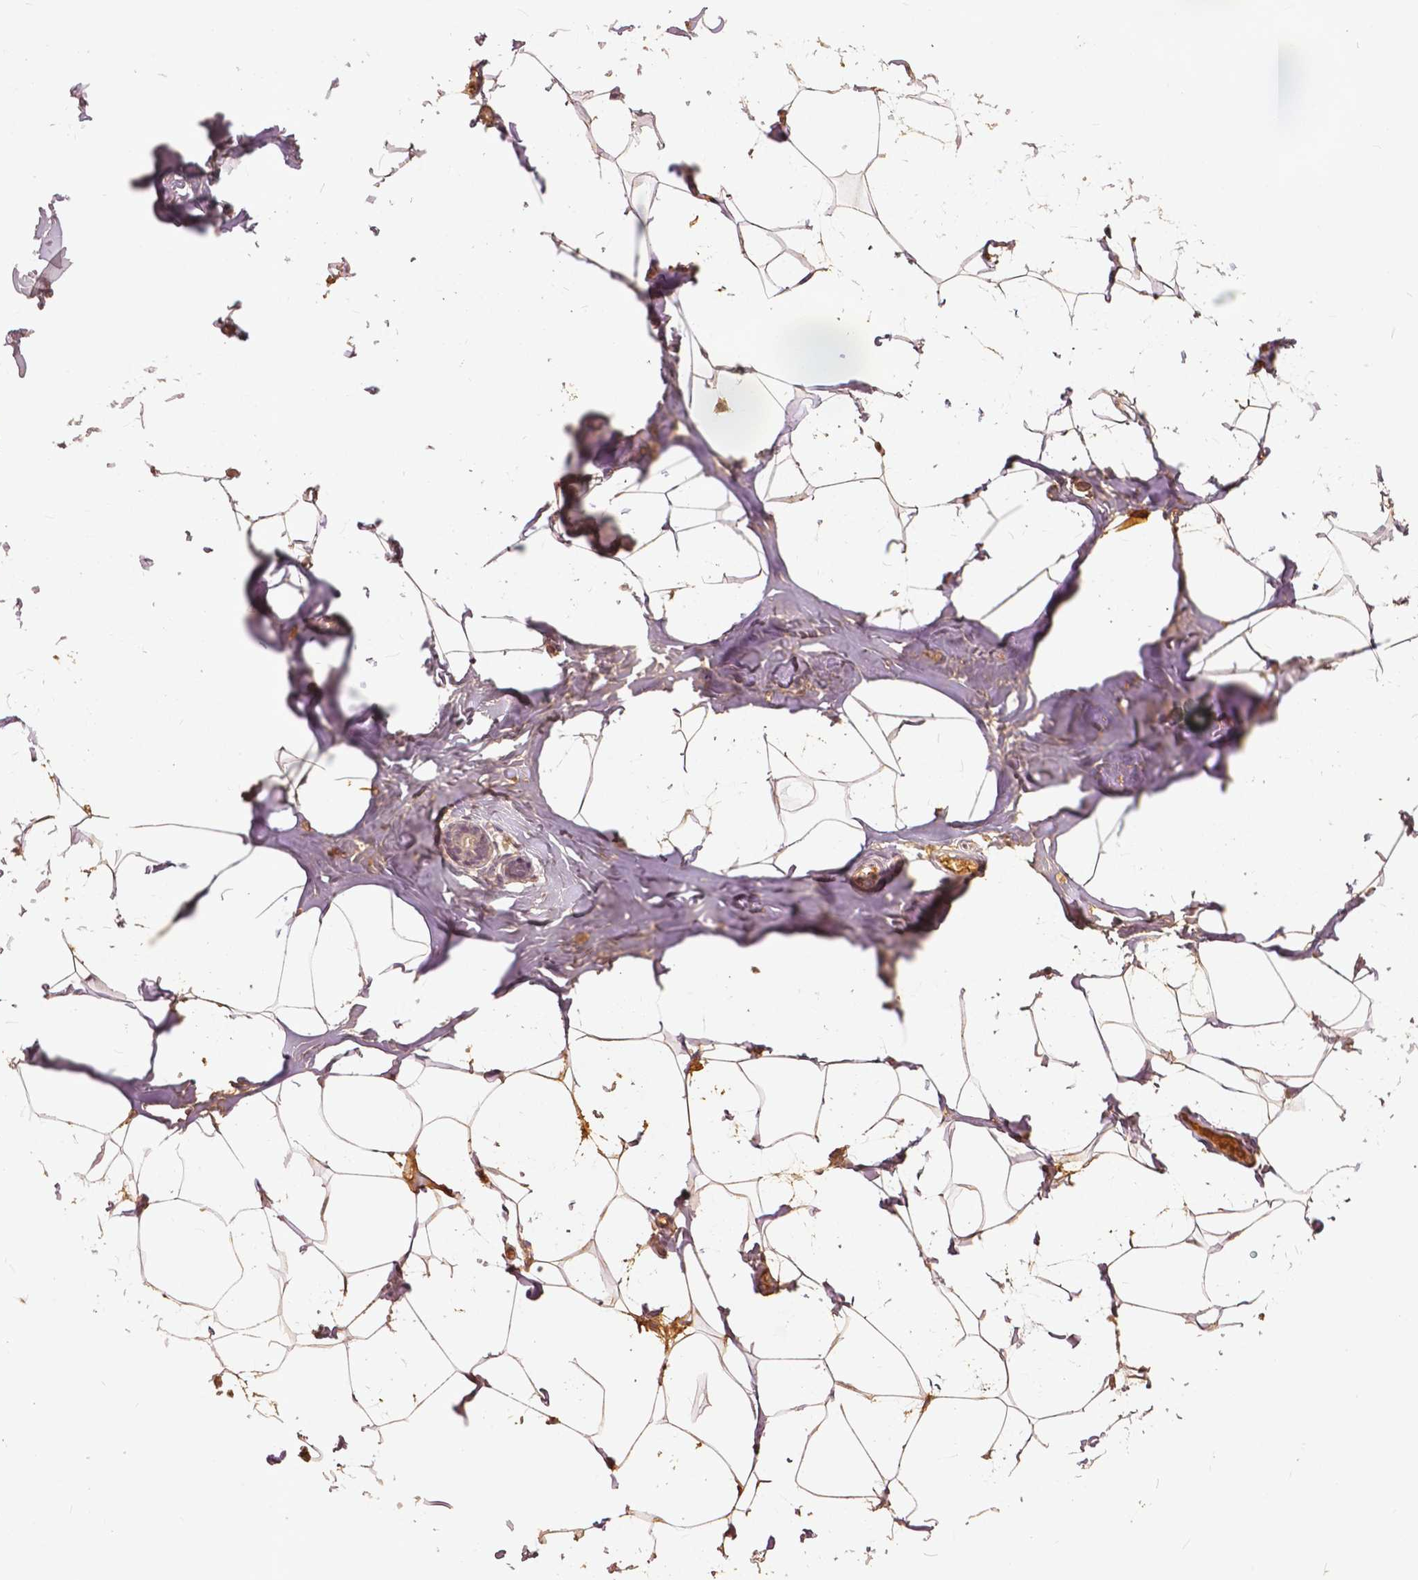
{"staining": {"intensity": "weak", "quantity": ">75%", "location": "cytoplasmic/membranous,nuclear"}, "tissue": "breast", "cell_type": "Adipocytes", "image_type": "normal", "snomed": [{"axis": "morphology", "description": "Normal tissue, NOS"}, {"axis": "topography", "description": "Breast"}], "caption": "About >75% of adipocytes in unremarkable human breast reveal weak cytoplasmic/membranous,nuclear protein expression as visualized by brown immunohistochemical staining.", "gene": "ANGPTL4", "patient": {"sex": "female", "age": 32}}